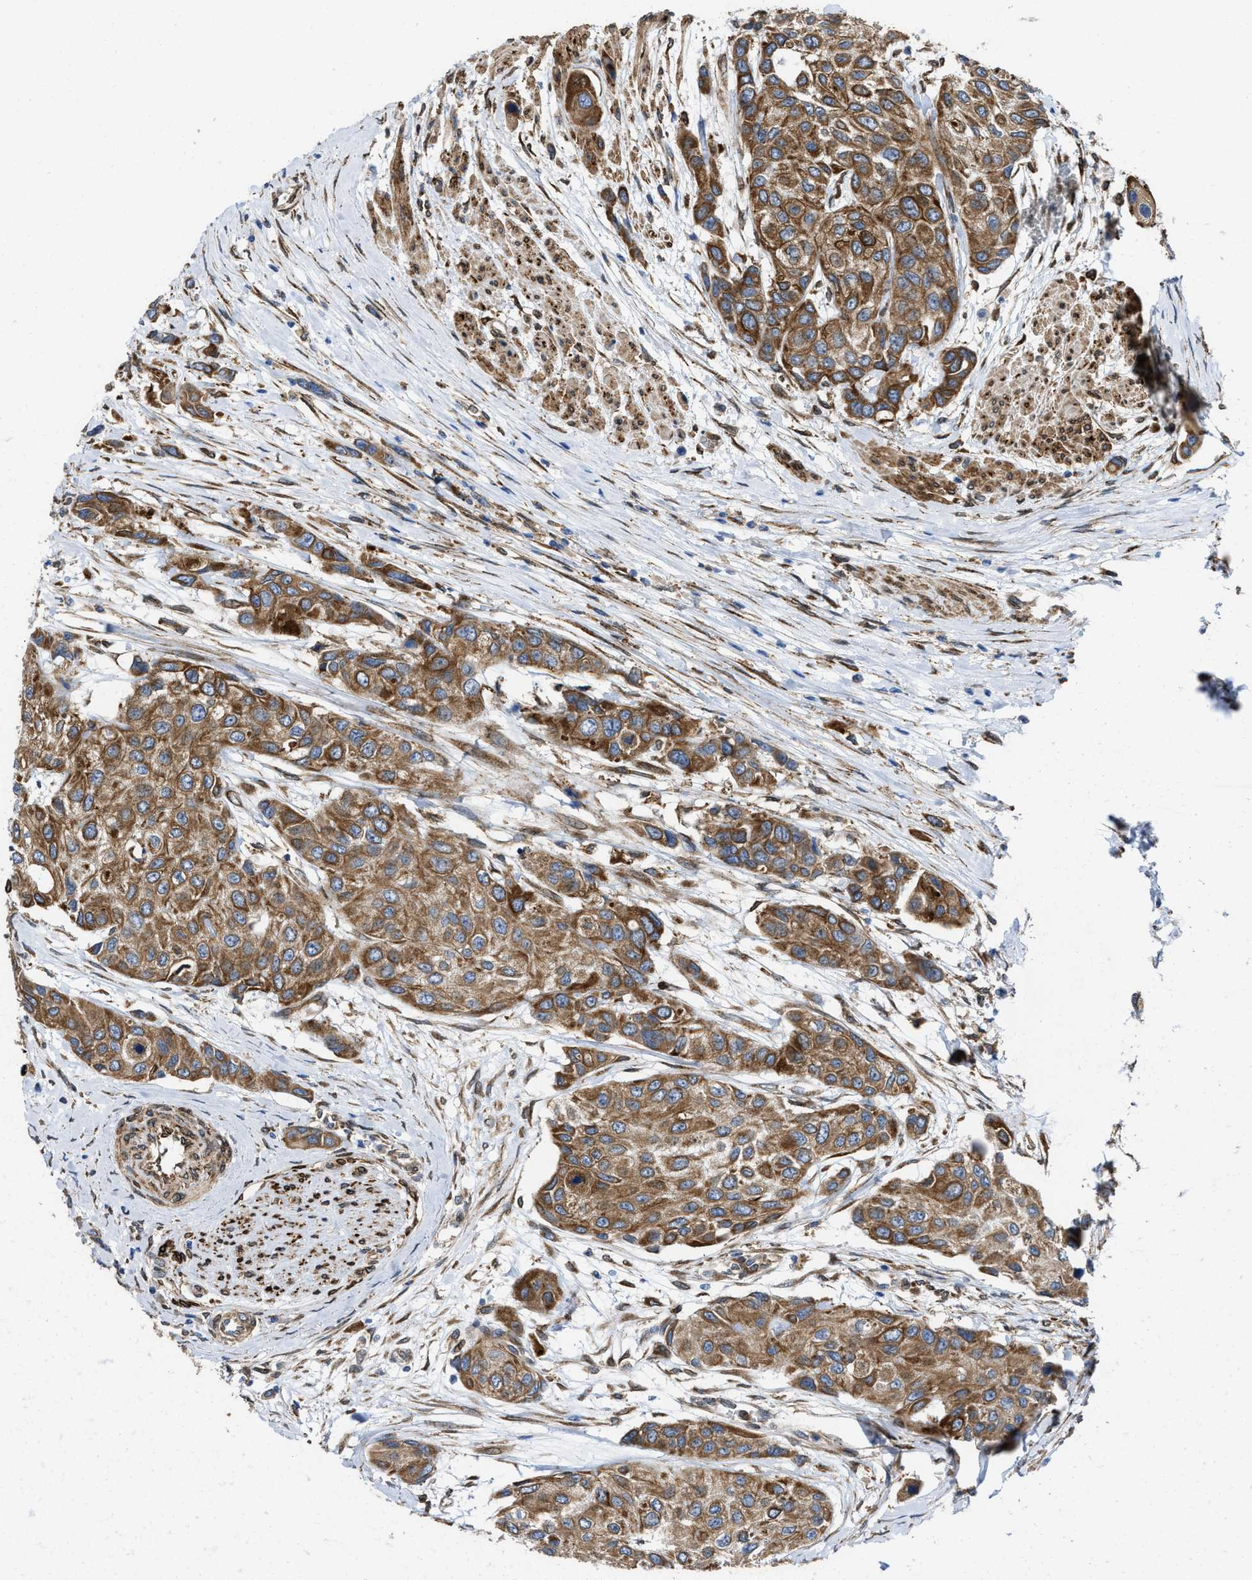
{"staining": {"intensity": "moderate", "quantity": ">75%", "location": "cytoplasmic/membranous"}, "tissue": "urothelial cancer", "cell_type": "Tumor cells", "image_type": "cancer", "snomed": [{"axis": "morphology", "description": "Urothelial carcinoma, High grade"}, {"axis": "topography", "description": "Urinary bladder"}], "caption": "Immunohistochemistry (IHC) of high-grade urothelial carcinoma shows medium levels of moderate cytoplasmic/membranous staining in approximately >75% of tumor cells. The protein is stained brown, and the nuclei are stained in blue (DAB IHC with brightfield microscopy, high magnification).", "gene": "ERLIN2", "patient": {"sex": "female", "age": 56}}